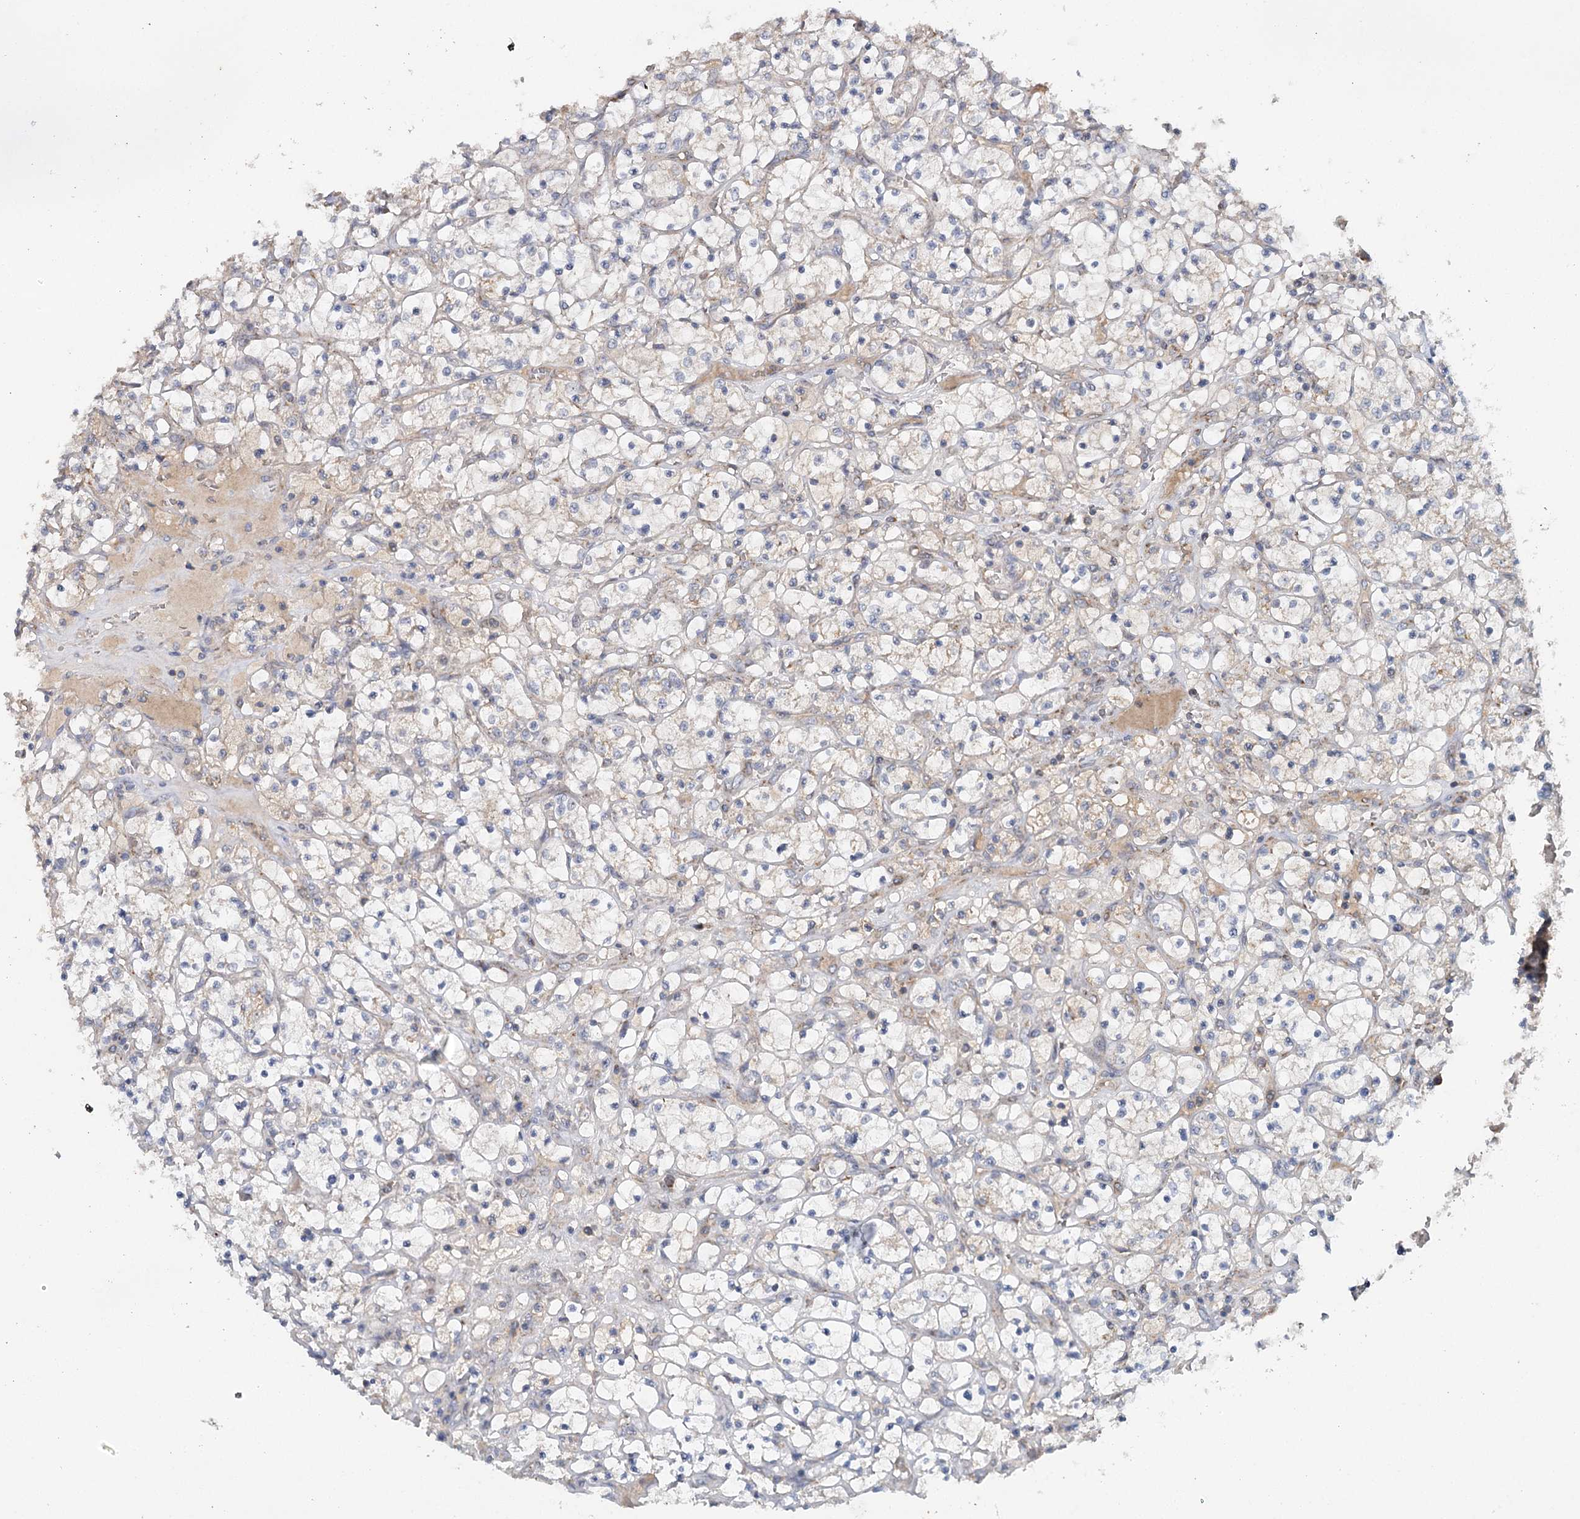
{"staining": {"intensity": "negative", "quantity": "none", "location": "none"}, "tissue": "renal cancer", "cell_type": "Tumor cells", "image_type": "cancer", "snomed": [{"axis": "morphology", "description": "Adenocarcinoma, NOS"}, {"axis": "topography", "description": "Kidney"}], "caption": "Histopathology image shows no protein expression in tumor cells of renal cancer tissue.", "gene": "MRPL44", "patient": {"sex": "female", "age": 69}}